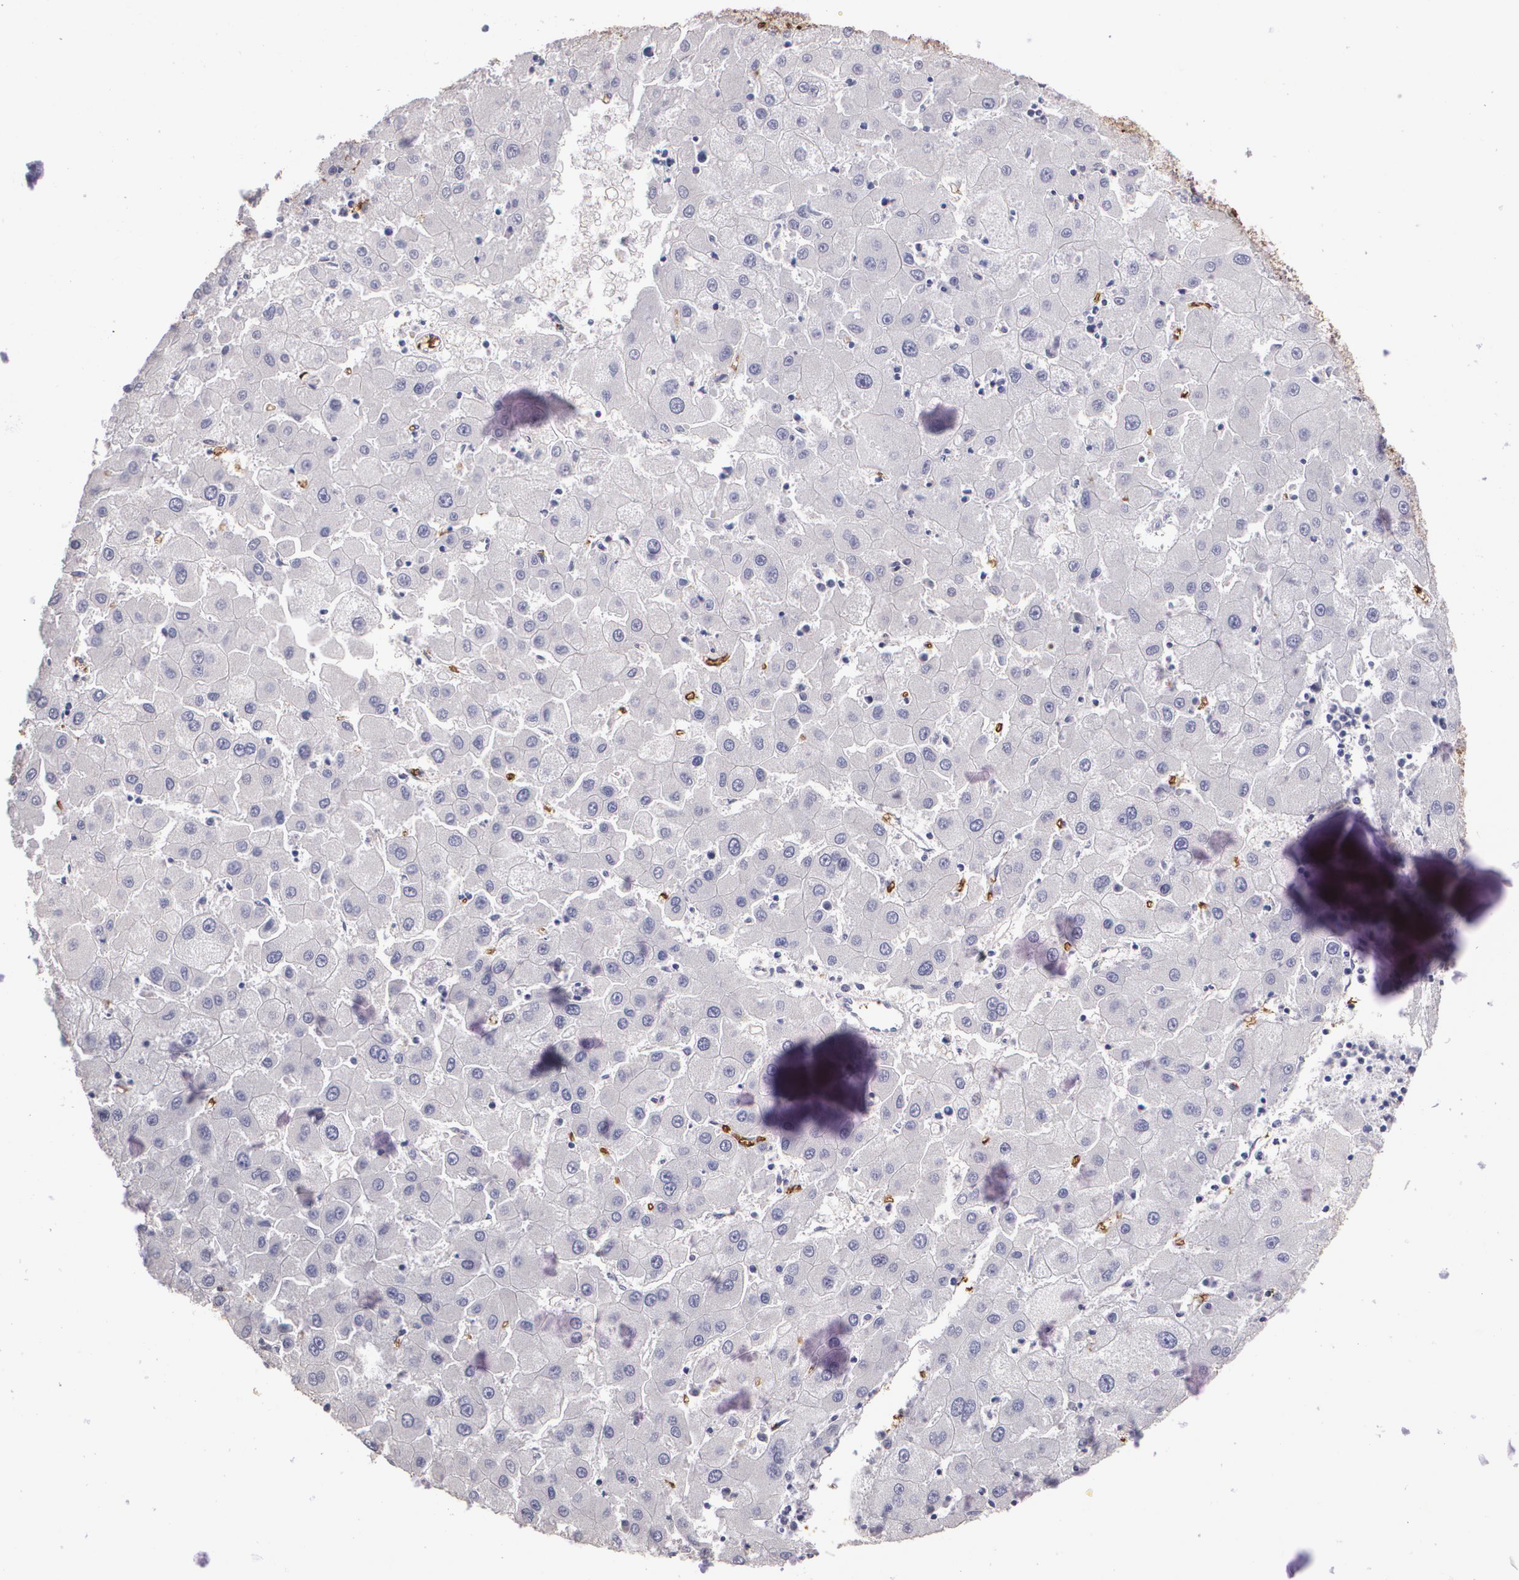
{"staining": {"intensity": "negative", "quantity": "none", "location": "none"}, "tissue": "liver cancer", "cell_type": "Tumor cells", "image_type": "cancer", "snomed": [{"axis": "morphology", "description": "Carcinoma, Hepatocellular, NOS"}, {"axis": "topography", "description": "Liver"}], "caption": "This is an IHC micrograph of human hepatocellular carcinoma (liver). There is no expression in tumor cells.", "gene": "SLC2A1", "patient": {"sex": "male", "age": 72}}